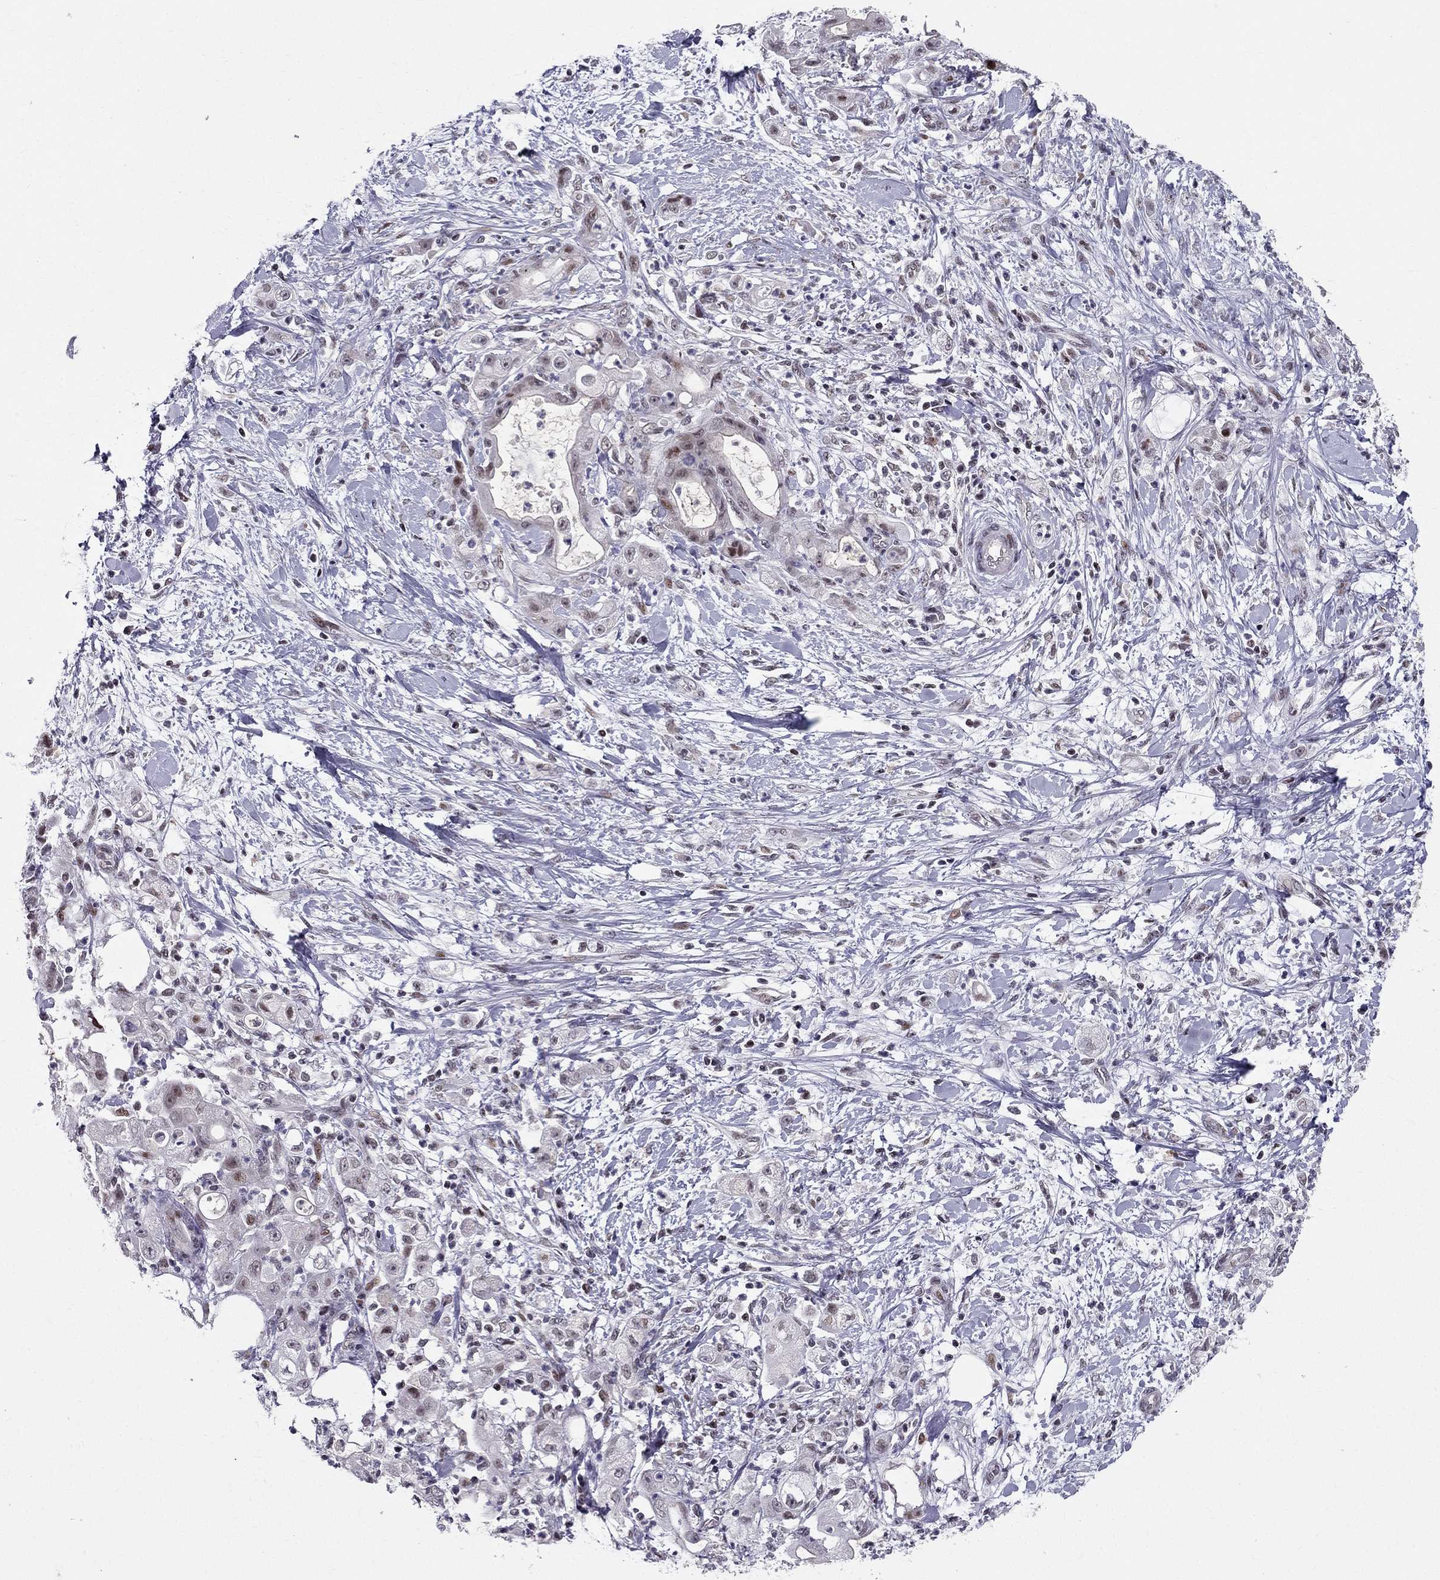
{"staining": {"intensity": "moderate", "quantity": "<25%", "location": "nuclear"}, "tissue": "stomach cancer", "cell_type": "Tumor cells", "image_type": "cancer", "snomed": [{"axis": "morphology", "description": "Adenocarcinoma, NOS"}, {"axis": "topography", "description": "Stomach"}], "caption": "A high-resolution photomicrograph shows IHC staining of stomach cancer, which reveals moderate nuclear expression in approximately <25% of tumor cells. (Brightfield microscopy of DAB IHC at high magnification).", "gene": "RPRD2", "patient": {"sex": "male", "age": 58}}